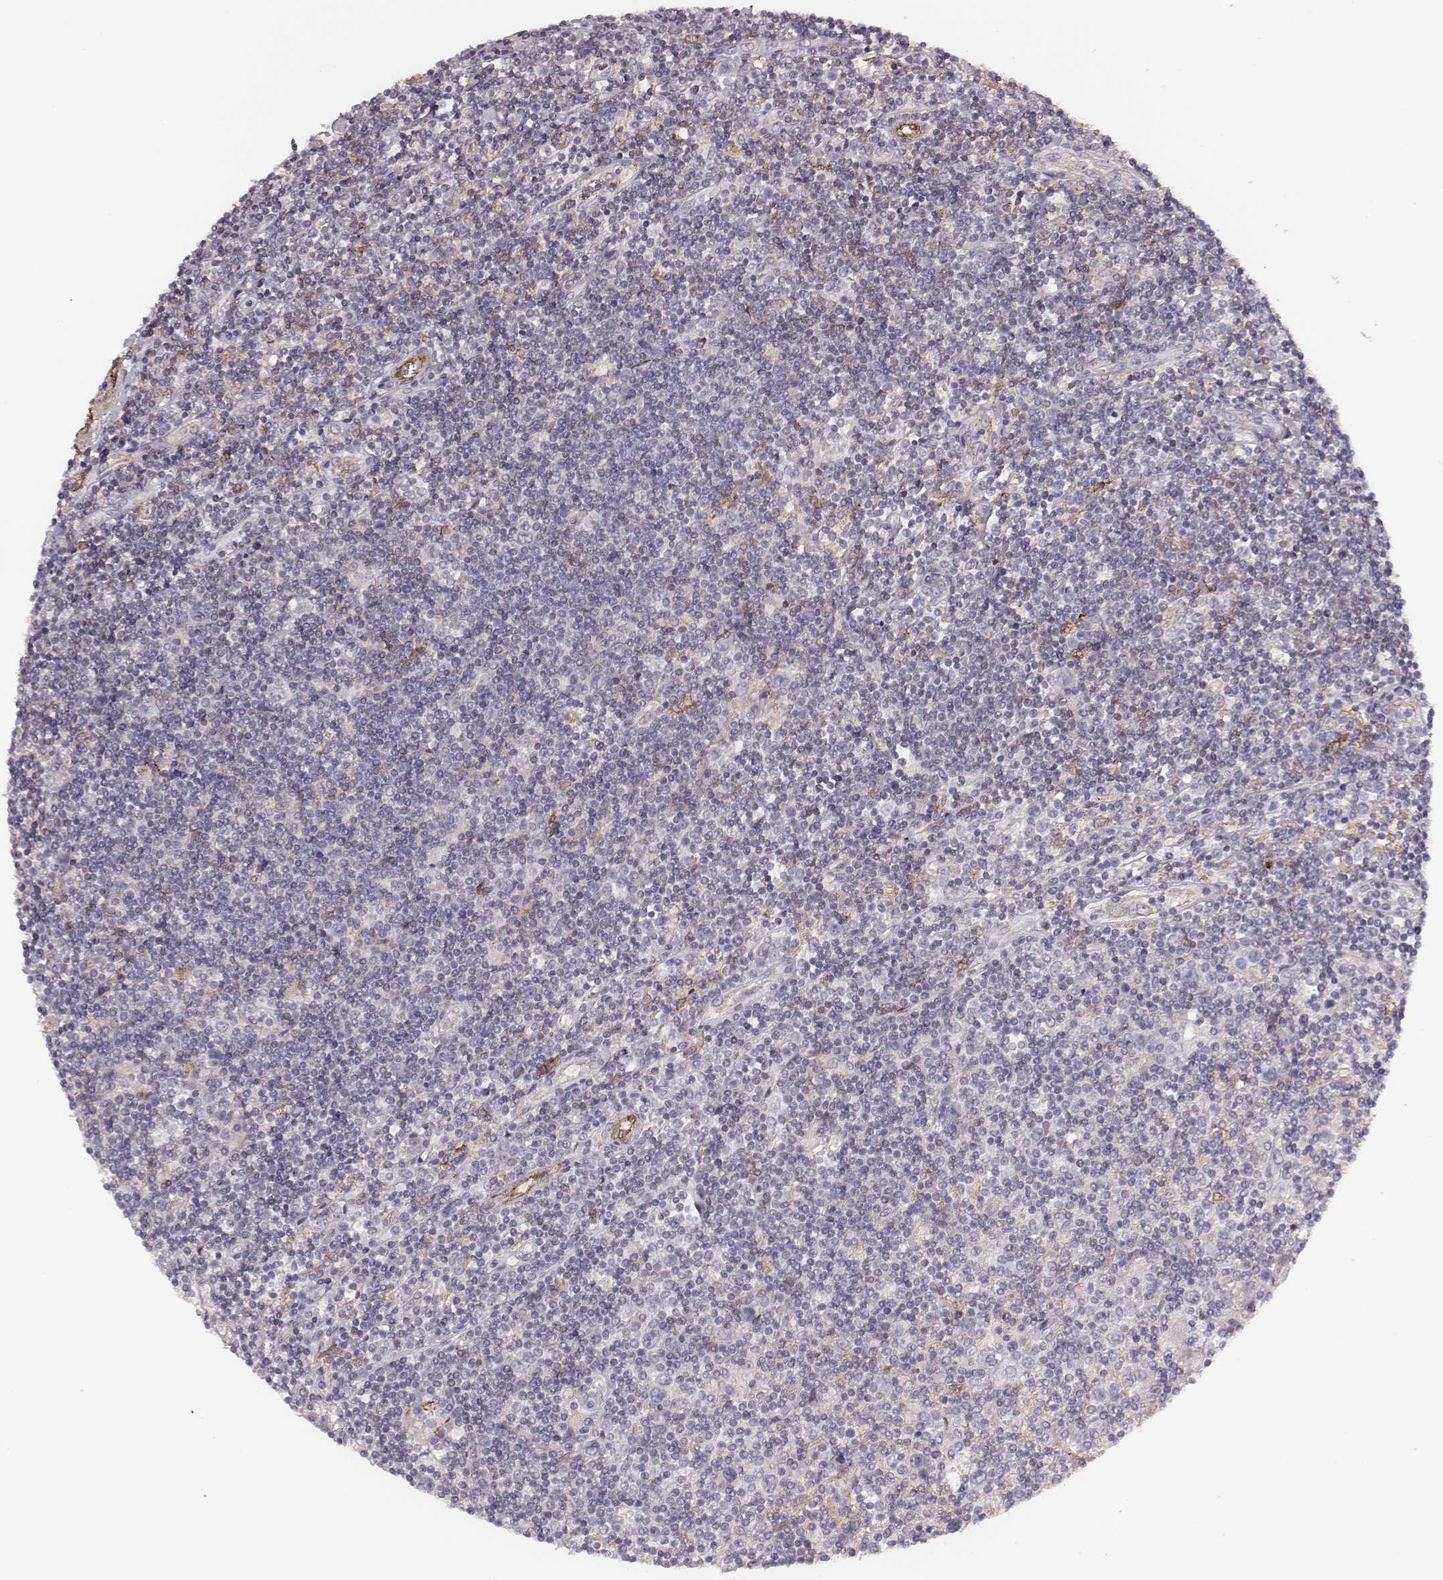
{"staining": {"intensity": "negative", "quantity": "none", "location": "none"}, "tissue": "lymphoma", "cell_type": "Tumor cells", "image_type": "cancer", "snomed": [{"axis": "morphology", "description": "Hodgkin's disease, NOS"}, {"axis": "topography", "description": "Lymph node"}], "caption": "High magnification brightfield microscopy of Hodgkin's disease stained with DAB (3,3'-diaminobenzidine) (brown) and counterstained with hematoxylin (blue): tumor cells show no significant expression. Nuclei are stained in blue.", "gene": "ZYX", "patient": {"sex": "male", "age": 40}}